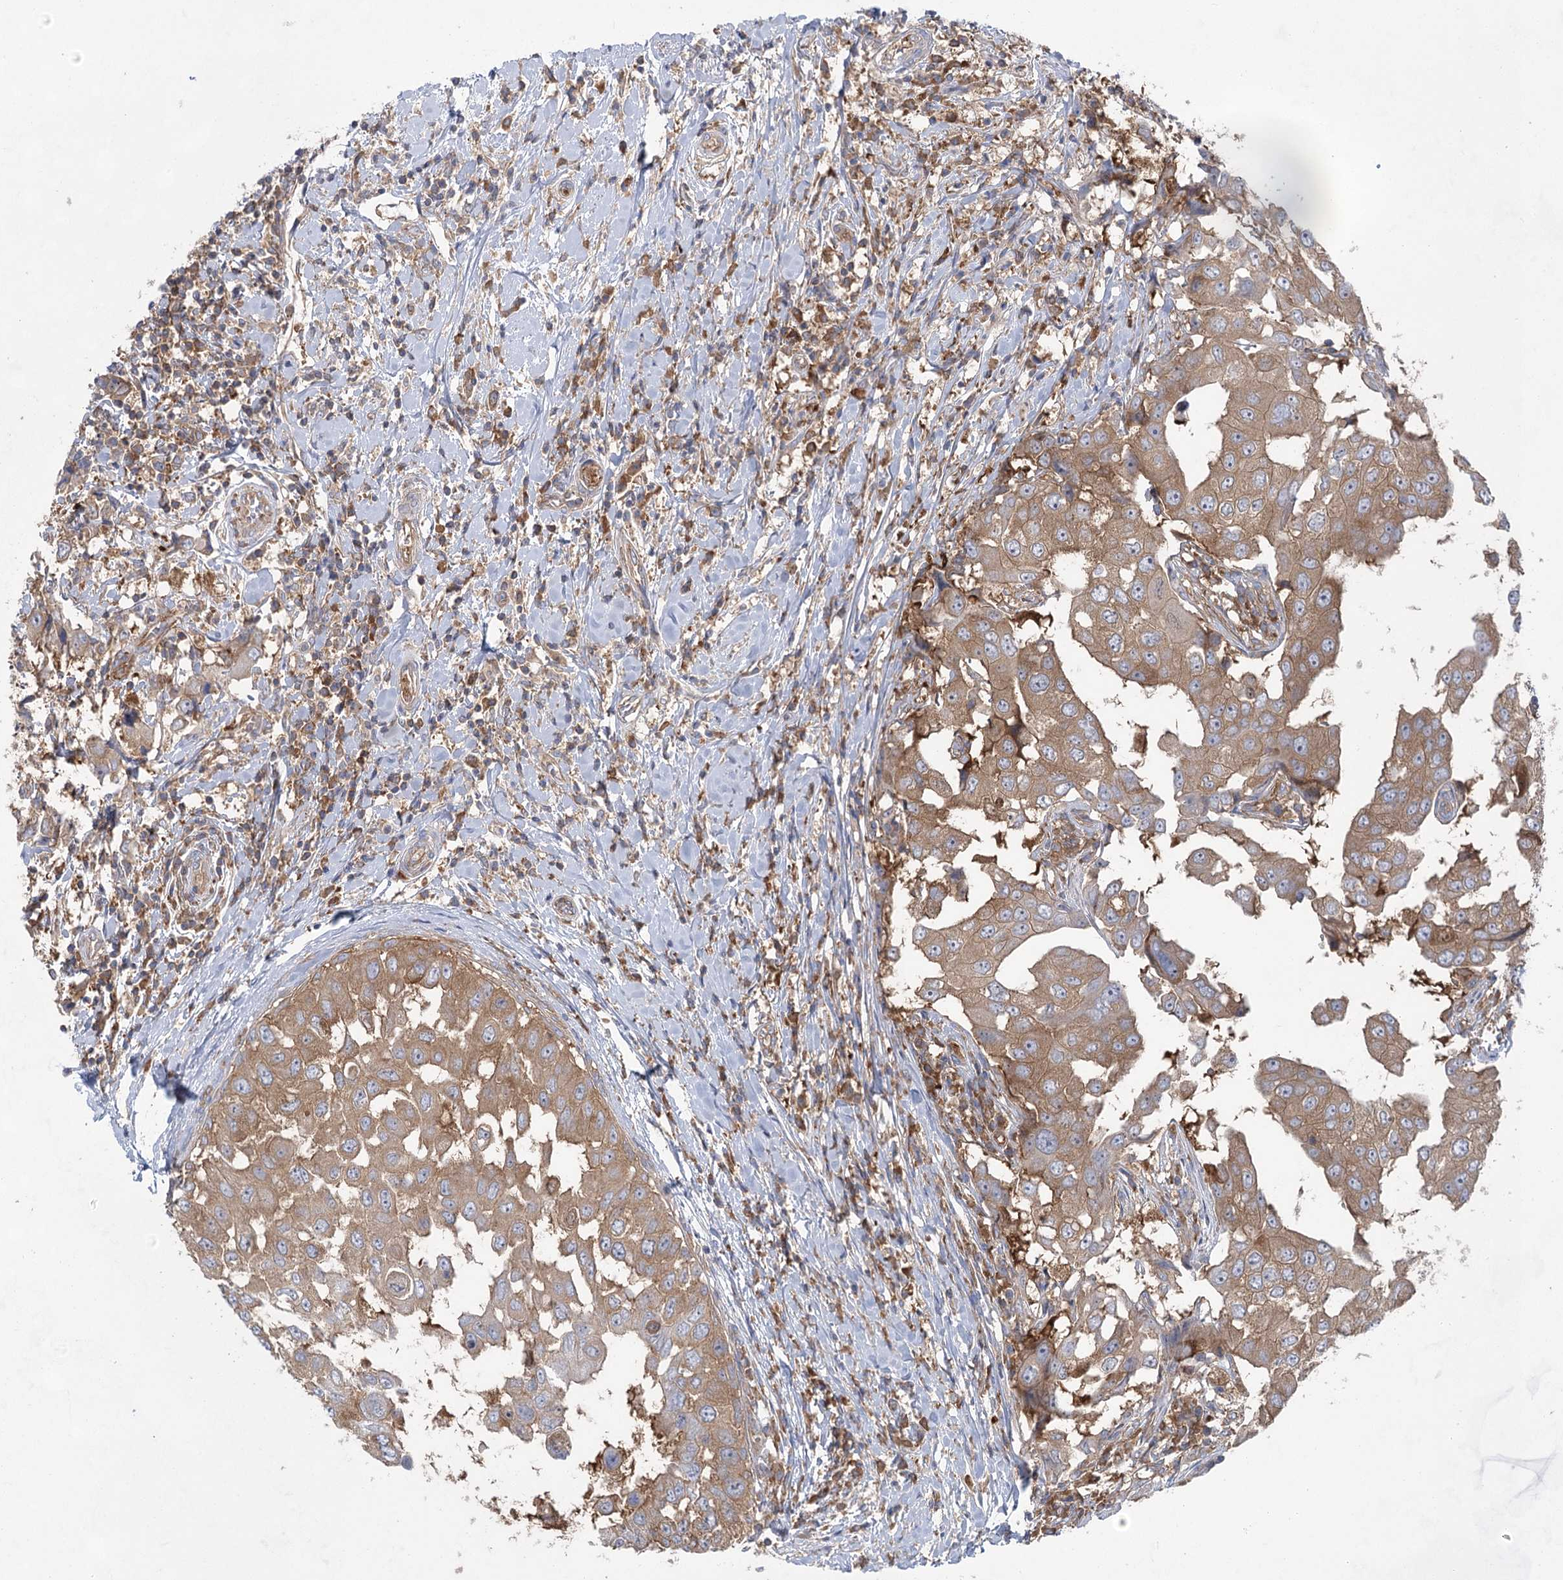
{"staining": {"intensity": "strong", "quantity": ">75%", "location": "cytoplasmic/membranous"}, "tissue": "breast cancer", "cell_type": "Tumor cells", "image_type": "cancer", "snomed": [{"axis": "morphology", "description": "Duct carcinoma"}, {"axis": "topography", "description": "Breast"}], "caption": "Protein expression analysis of human breast infiltrating ductal carcinoma reveals strong cytoplasmic/membranous positivity in about >75% of tumor cells.", "gene": "EIF3A", "patient": {"sex": "female", "age": 27}}